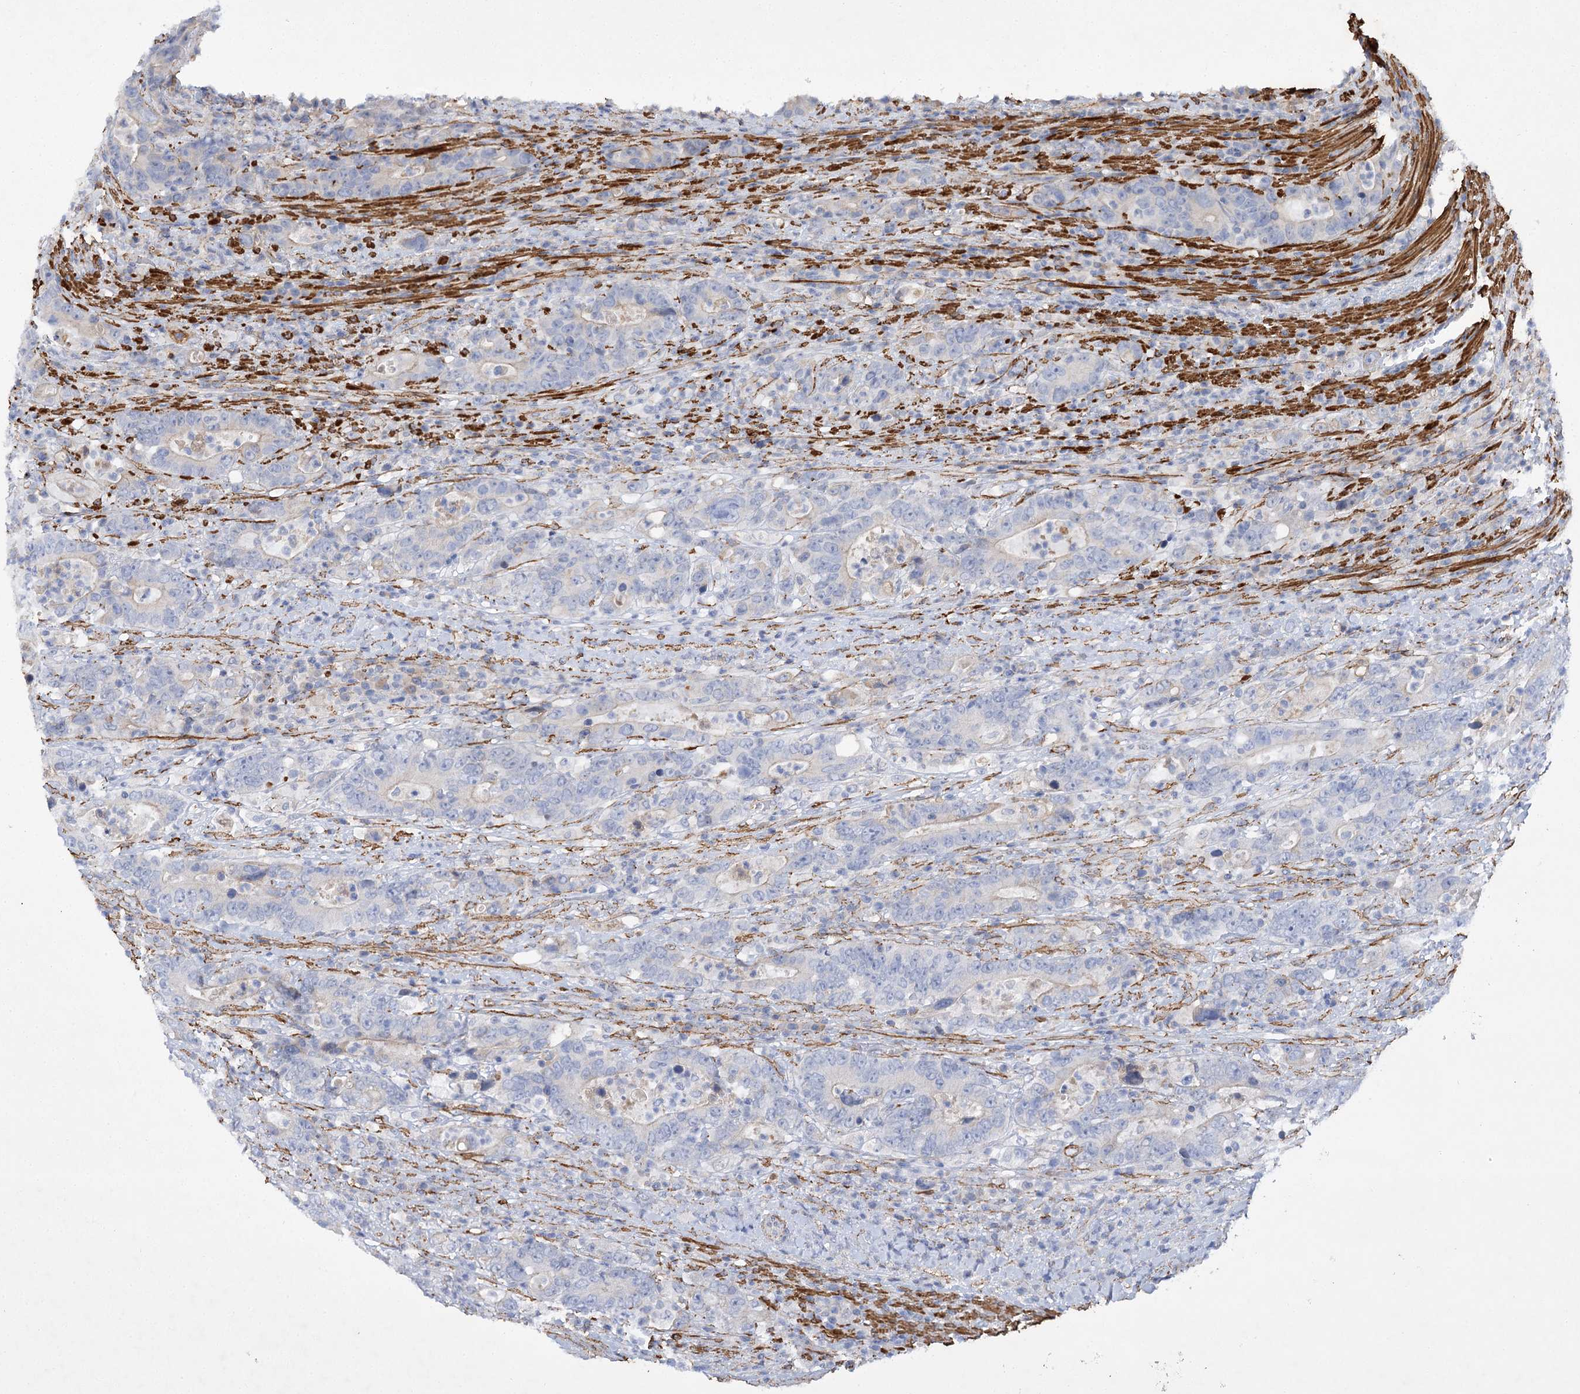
{"staining": {"intensity": "weak", "quantity": "<25%", "location": "cytoplasmic/membranous"}, "tissue": "colorectal cancer", "cell_type": "Tumor cells", "image_type": "cancer", "snomed": [{"axis": "morphology", "description": "Adenocarcinoma, NOS"}, {"axis": "topography", "description": "Colon"}], "caption": "An immunohistochemistry (IHC) histopathology image of colorectal cancer is shown. There is no staining in tumor cells of colorectal cancer.", "gene": "RTN2", "patient": {"sex": "female", "age": 75}}